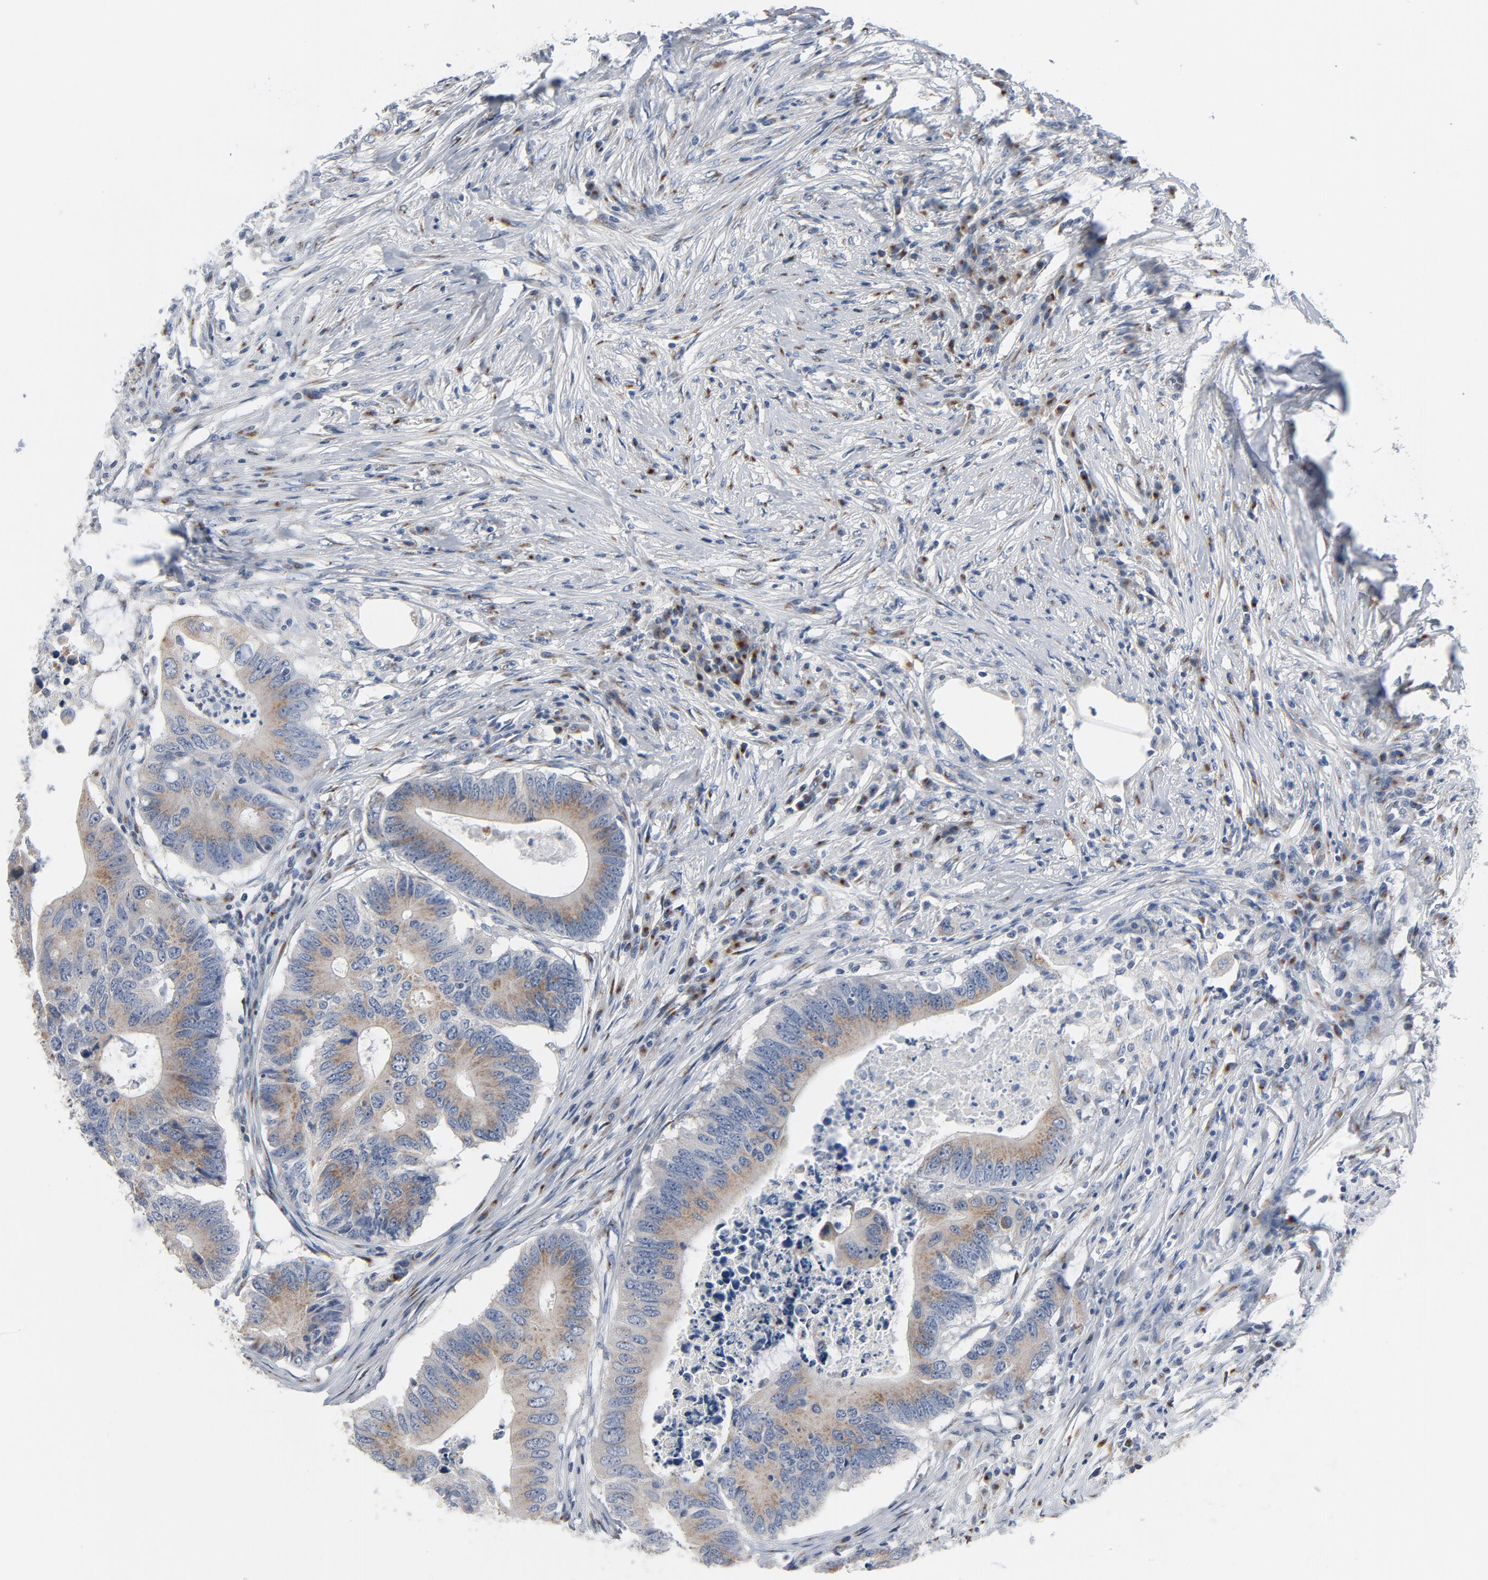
{"staining": {"intensity": "moderate", "quantity": ">75%", "location": "cytoplasmic/membranous"}, "tissue": "colorectal cancer", "cell_type": "Tumor cells", "image_type": "cancer", "snomed": [{"axis": "morphology", "description": "Adenocarcinoma, NOS"}, {"axis": "topography", "description": "Colon"}], "caption": "A medium amount of moderate cytoplasmic/membranous expression is appreciated in approximately >75% of tumor cells in colorectal adenocarcinoma tissue.", "gene": "YIPF6", "patient": {"sex": "male", "age": 71}}